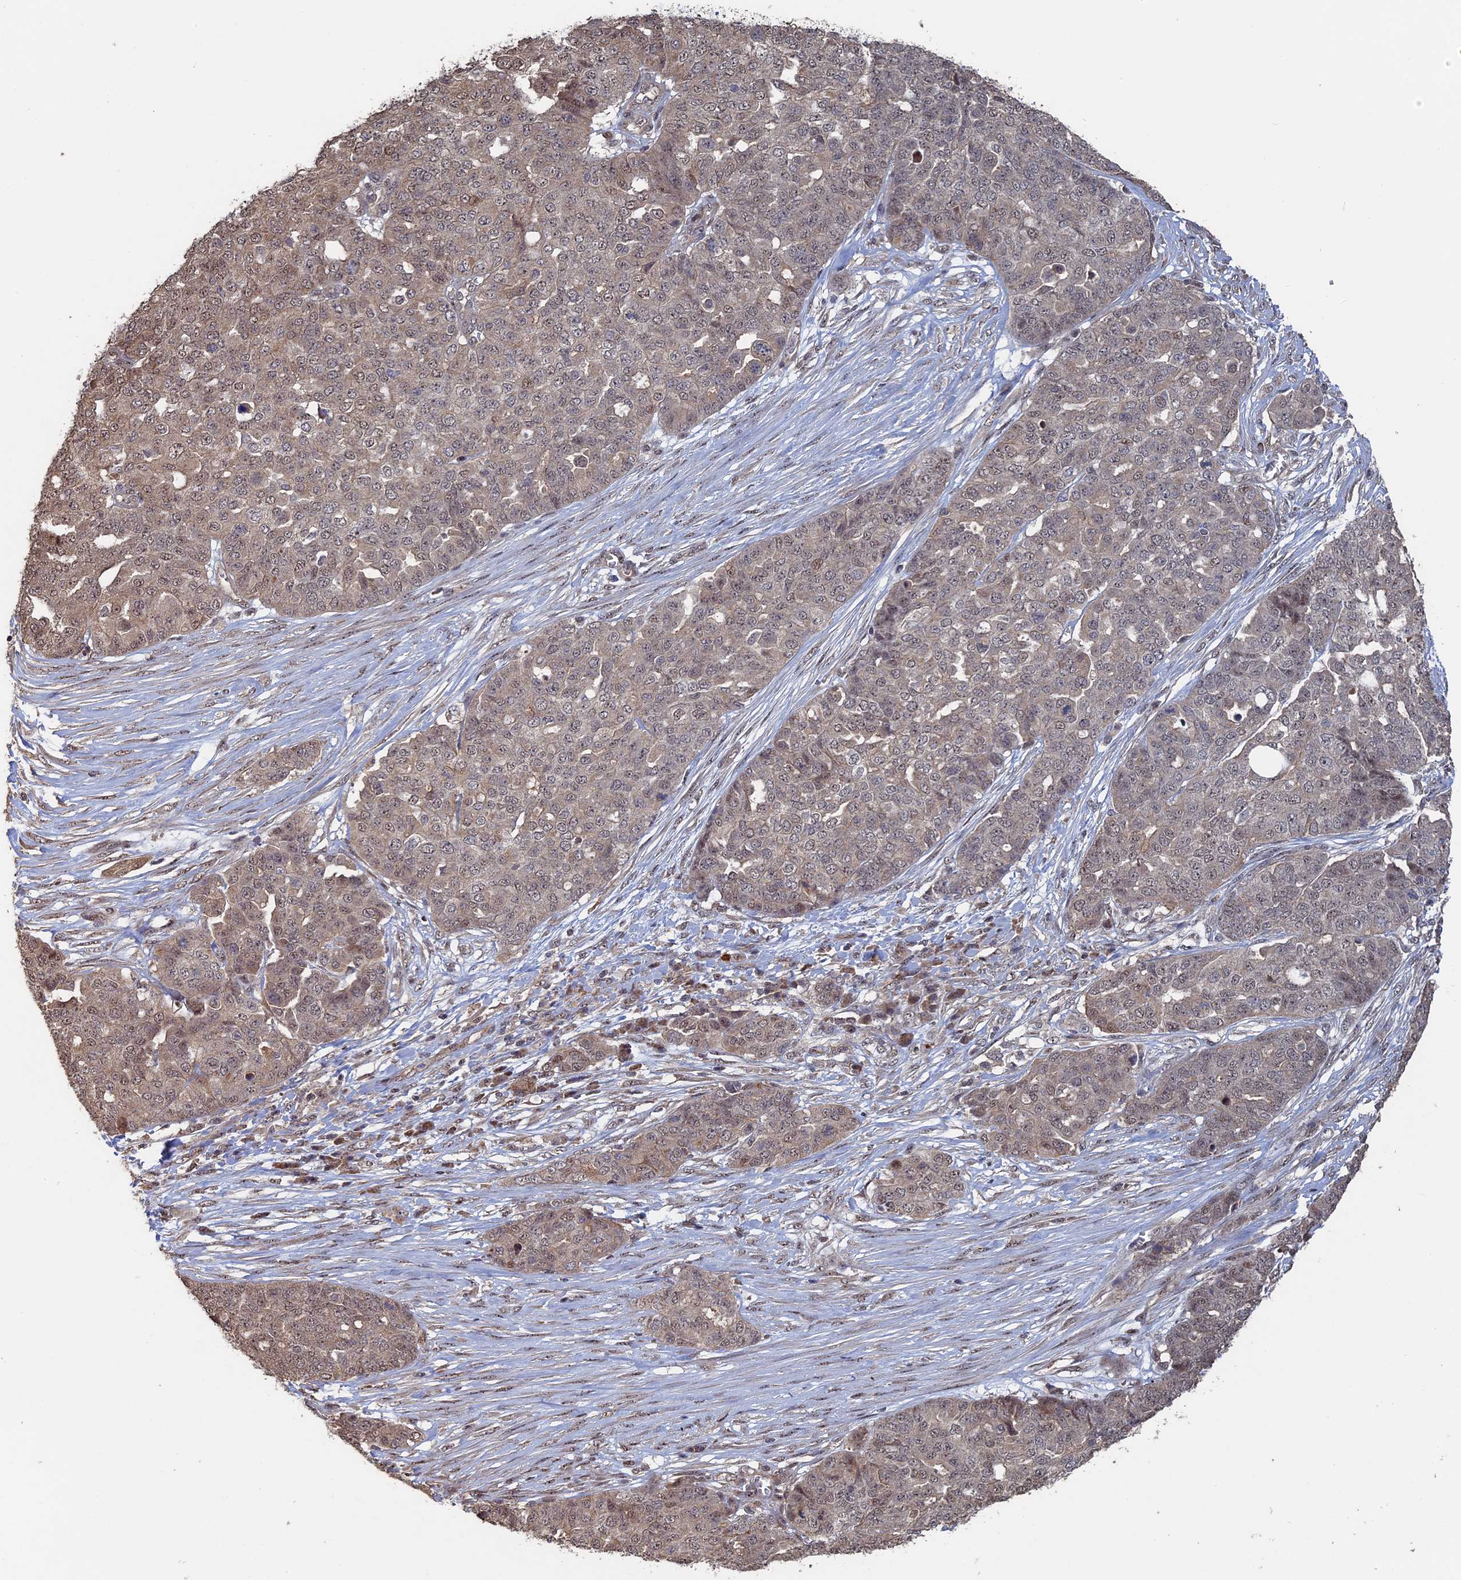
{"staining": {"intensity": "weak", "quantity": ">75%", "location": "cytoplasmic/membranous,nuclear"}, "tissue": "ovarian cancer", "cell_type": "Tumor cells", "image_type": "cancer", "snomed": [{"axis": "morphology", "description": "Cystadenocarcinoma, serous, NOS"}, {"axis": "topography", "description": "Soft tissue"}, {"axis": "topography", "description": "Ovary"}], "caption": "Ovarian serous cystadenocarcinoma was stained to show a protein in brown. There is low levels of weak cytoplasmic/membranous and nuclear positivity in approximately >75% of tumor cells.", "gene": "KIAA1328", "patient": {"sex": "female", "age": 57}}